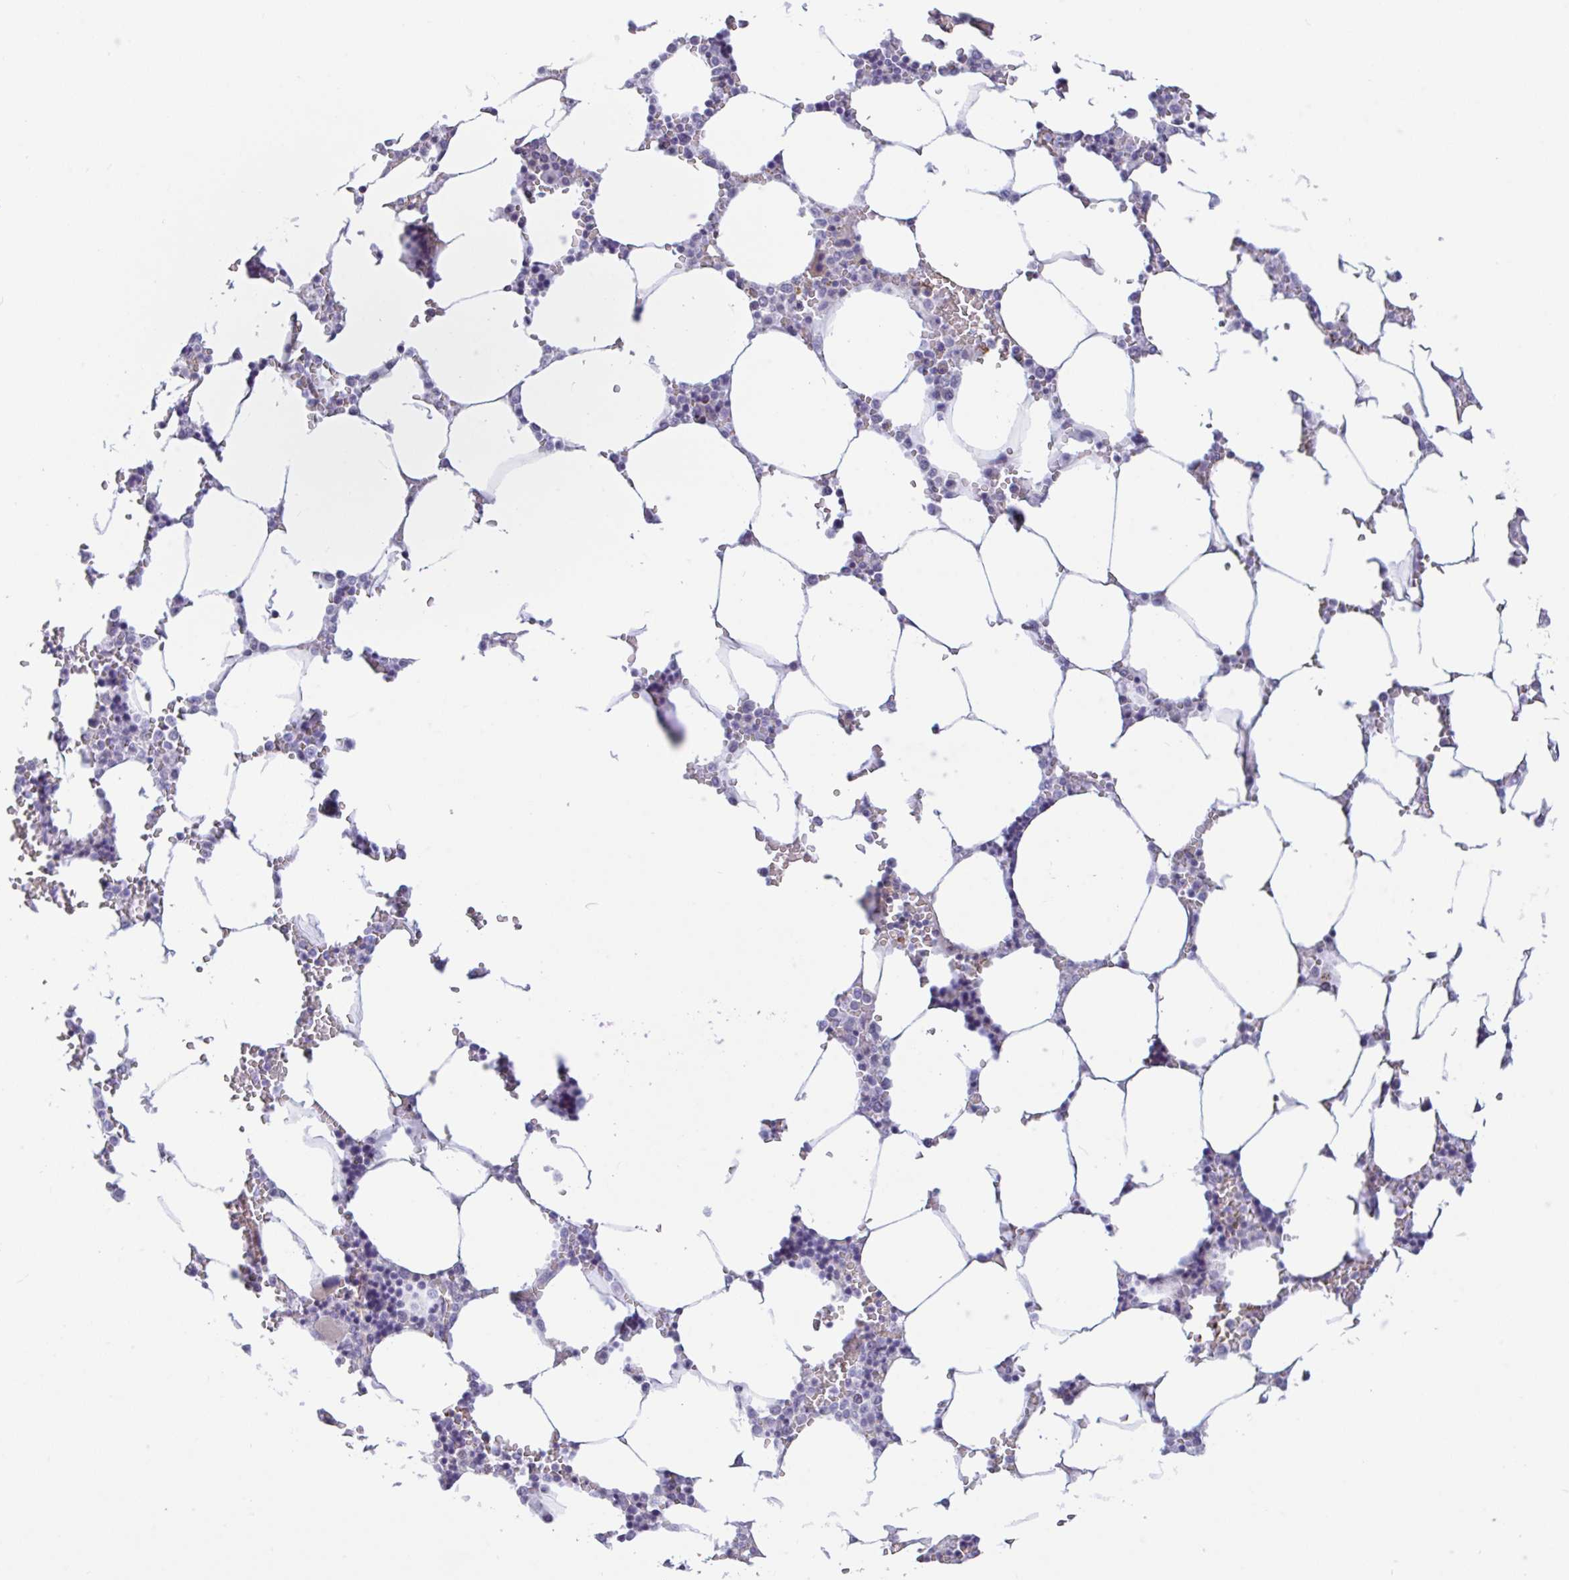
{"staining": {"intensity": "moderate", "quantity": "<25%", "location": "cytoplasmic/membranous"}, "tissue": "bone marrow", "cell_type": "Hematopoietic cells", "image_type": "normal", "snomed": [{"axis": "morphology", "description": "Normal tissue, NOS"}, {"axis": "topography", "description": "Bone marrow"}], "caption": "Bone marrow stained for a protein demonstrates moderate cytoplasmic/membranous positivity in hematopoietic cells.", "gene": "PLCD4", "patient": {"sex": "male", "age": 64}}